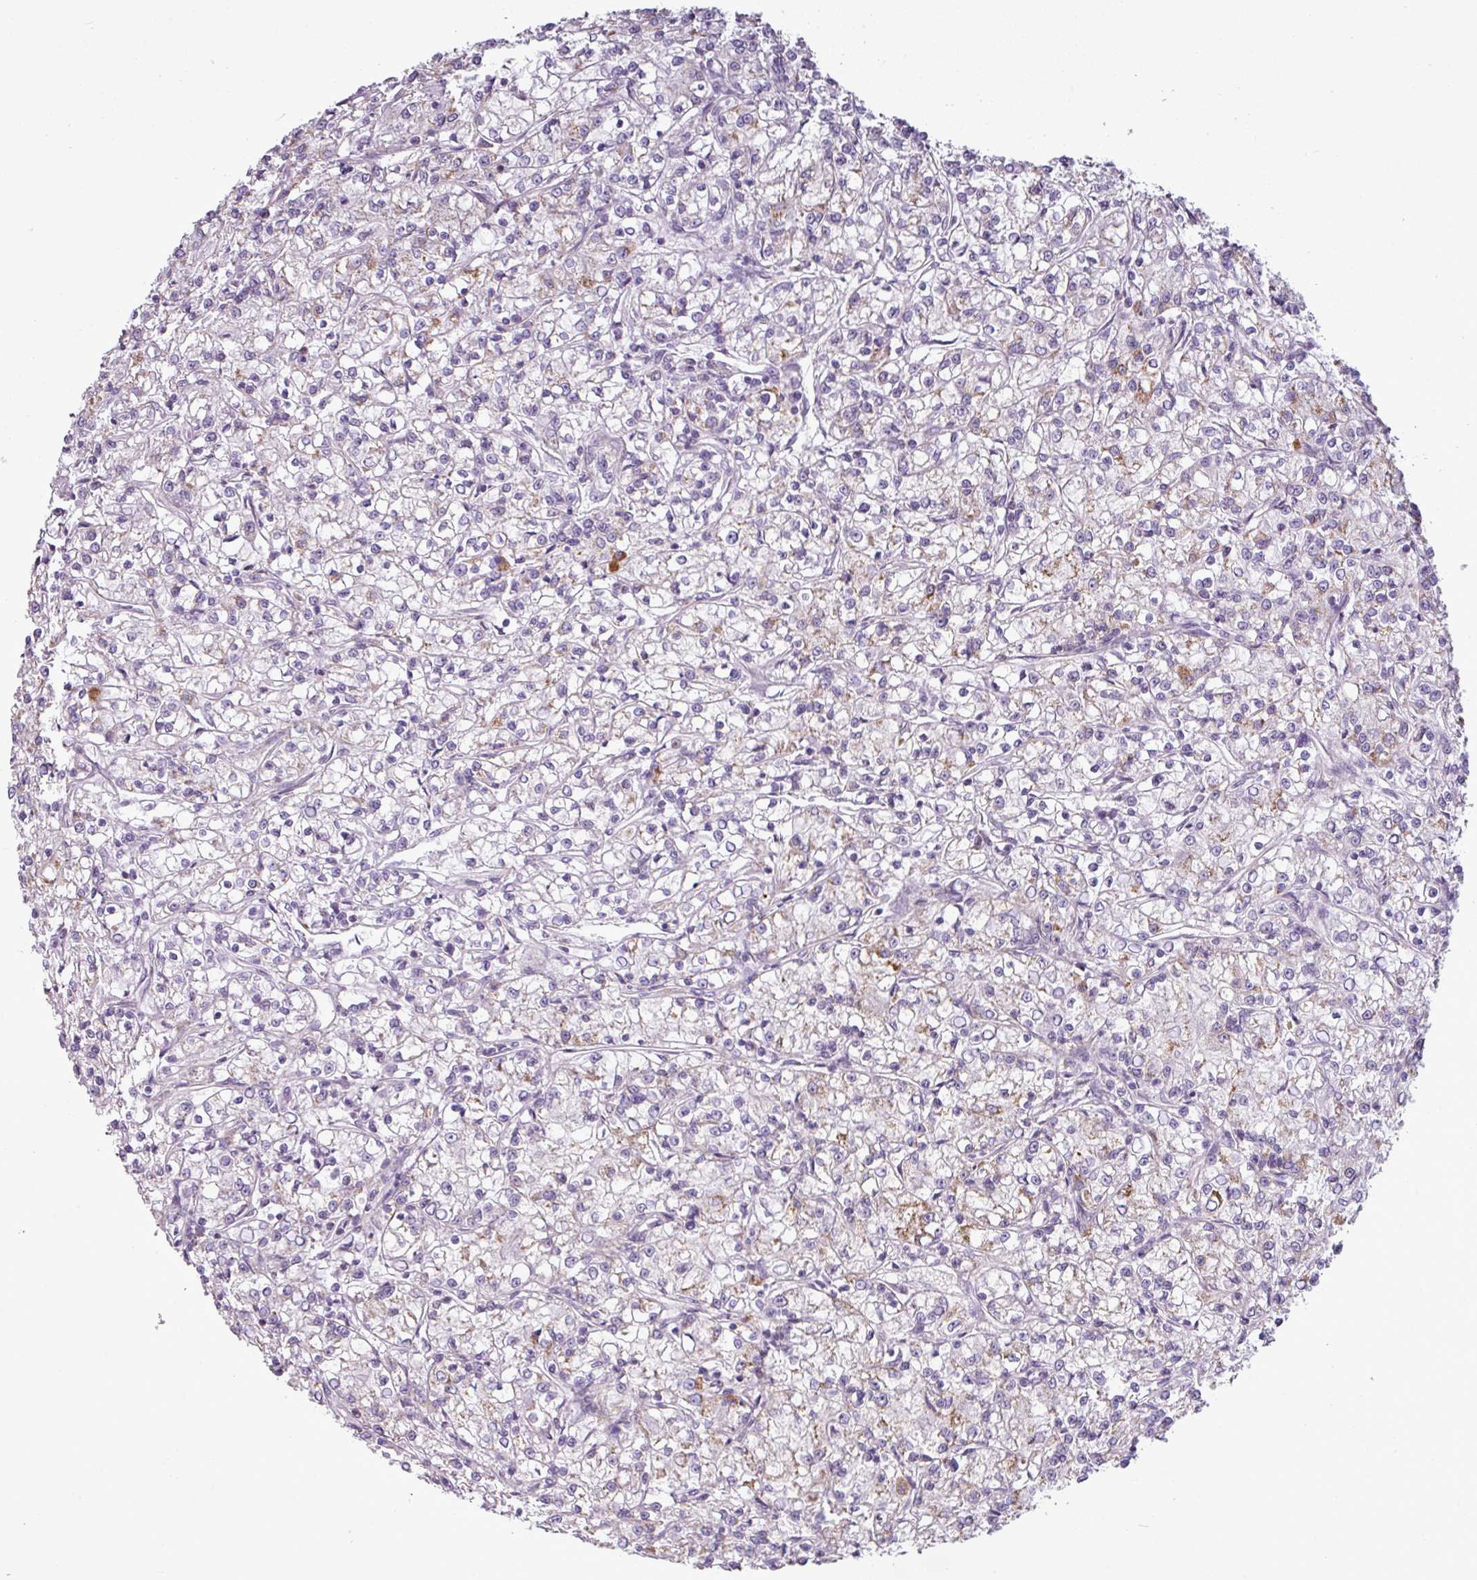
{"staining": {"intensity": "weak", "quantity": "<25%", "location": "cytoplasmic/membranous"}, "tissue": "renal cancer", "cell_type": "Tumor cells", "image_type": "cancer", "snomed": [{"axis": "morphology", "description": "Adenocarcinoma, NOS"}, {"axis": "topography", "description": "Kidney"}], "caption": "IHC micrograph of neoplastic tissue: renal adenocarcinoma stained with DAB shows no significant protein staining in tumor cells.", "gene": "BTN2A2", "patient": {"sex": "female", "age": 59}}